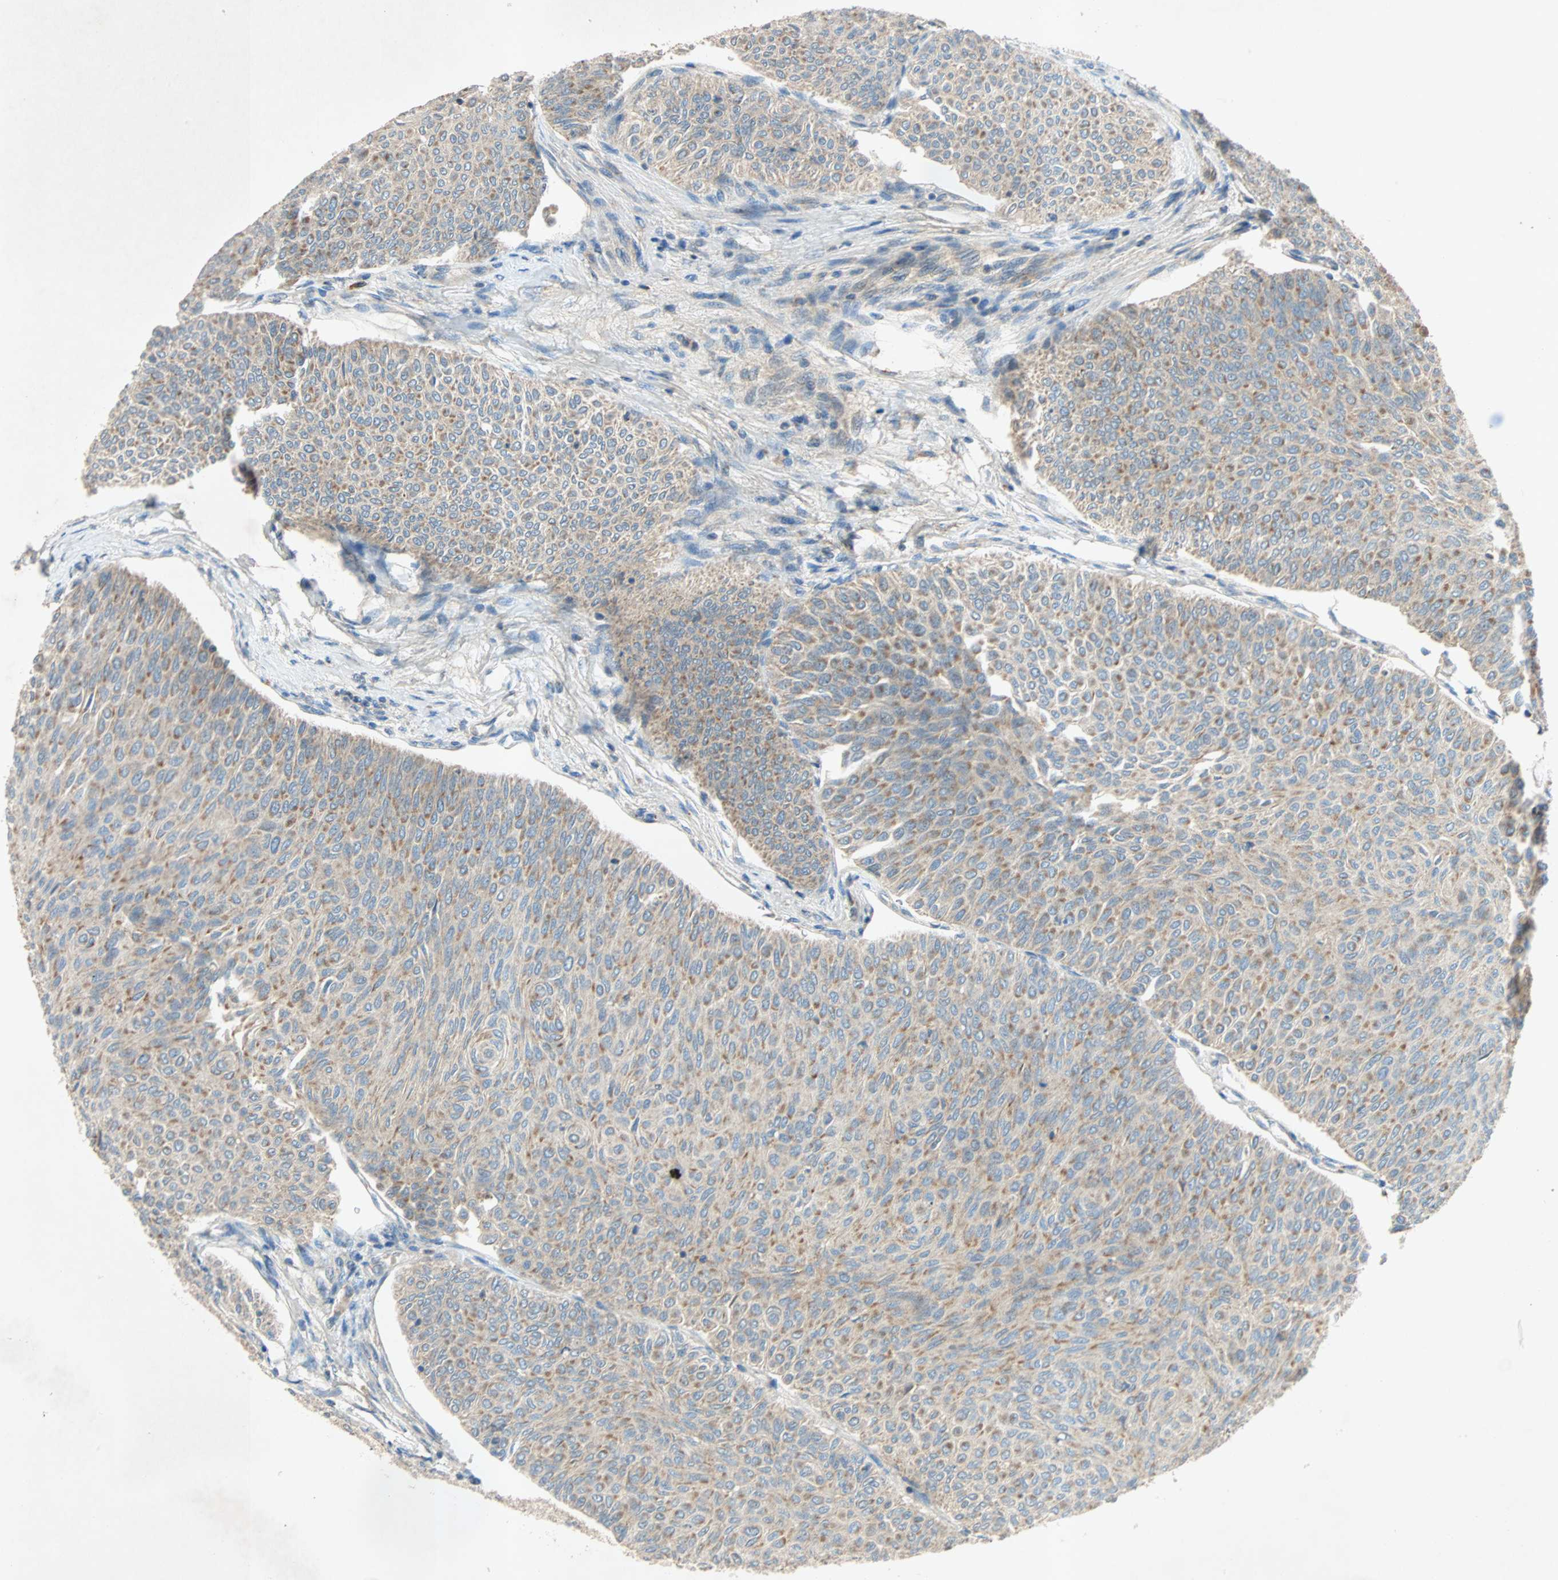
{"staining": {"intensity": "moderate", "quantity": ">75%", "location": "cytoplasmic/membranous"}, "tissue": "urothelial cancer", "cell_type": "Tumor cells", "image_type": "cancer", "snomed": [{"axis": "morphology", "description": "Urothelial carcinoma, Low grade"}, {"axis": "topography", "description": "Urinary bladder"}], "caption": "Human urothelial cancer stained with a brown dye demonstrates moderate cytoplasmic/membranous positive expression in about >75% of tumor cells.", "gene": "XYLT1", "patient": {"sex": "male", "age": 78}}